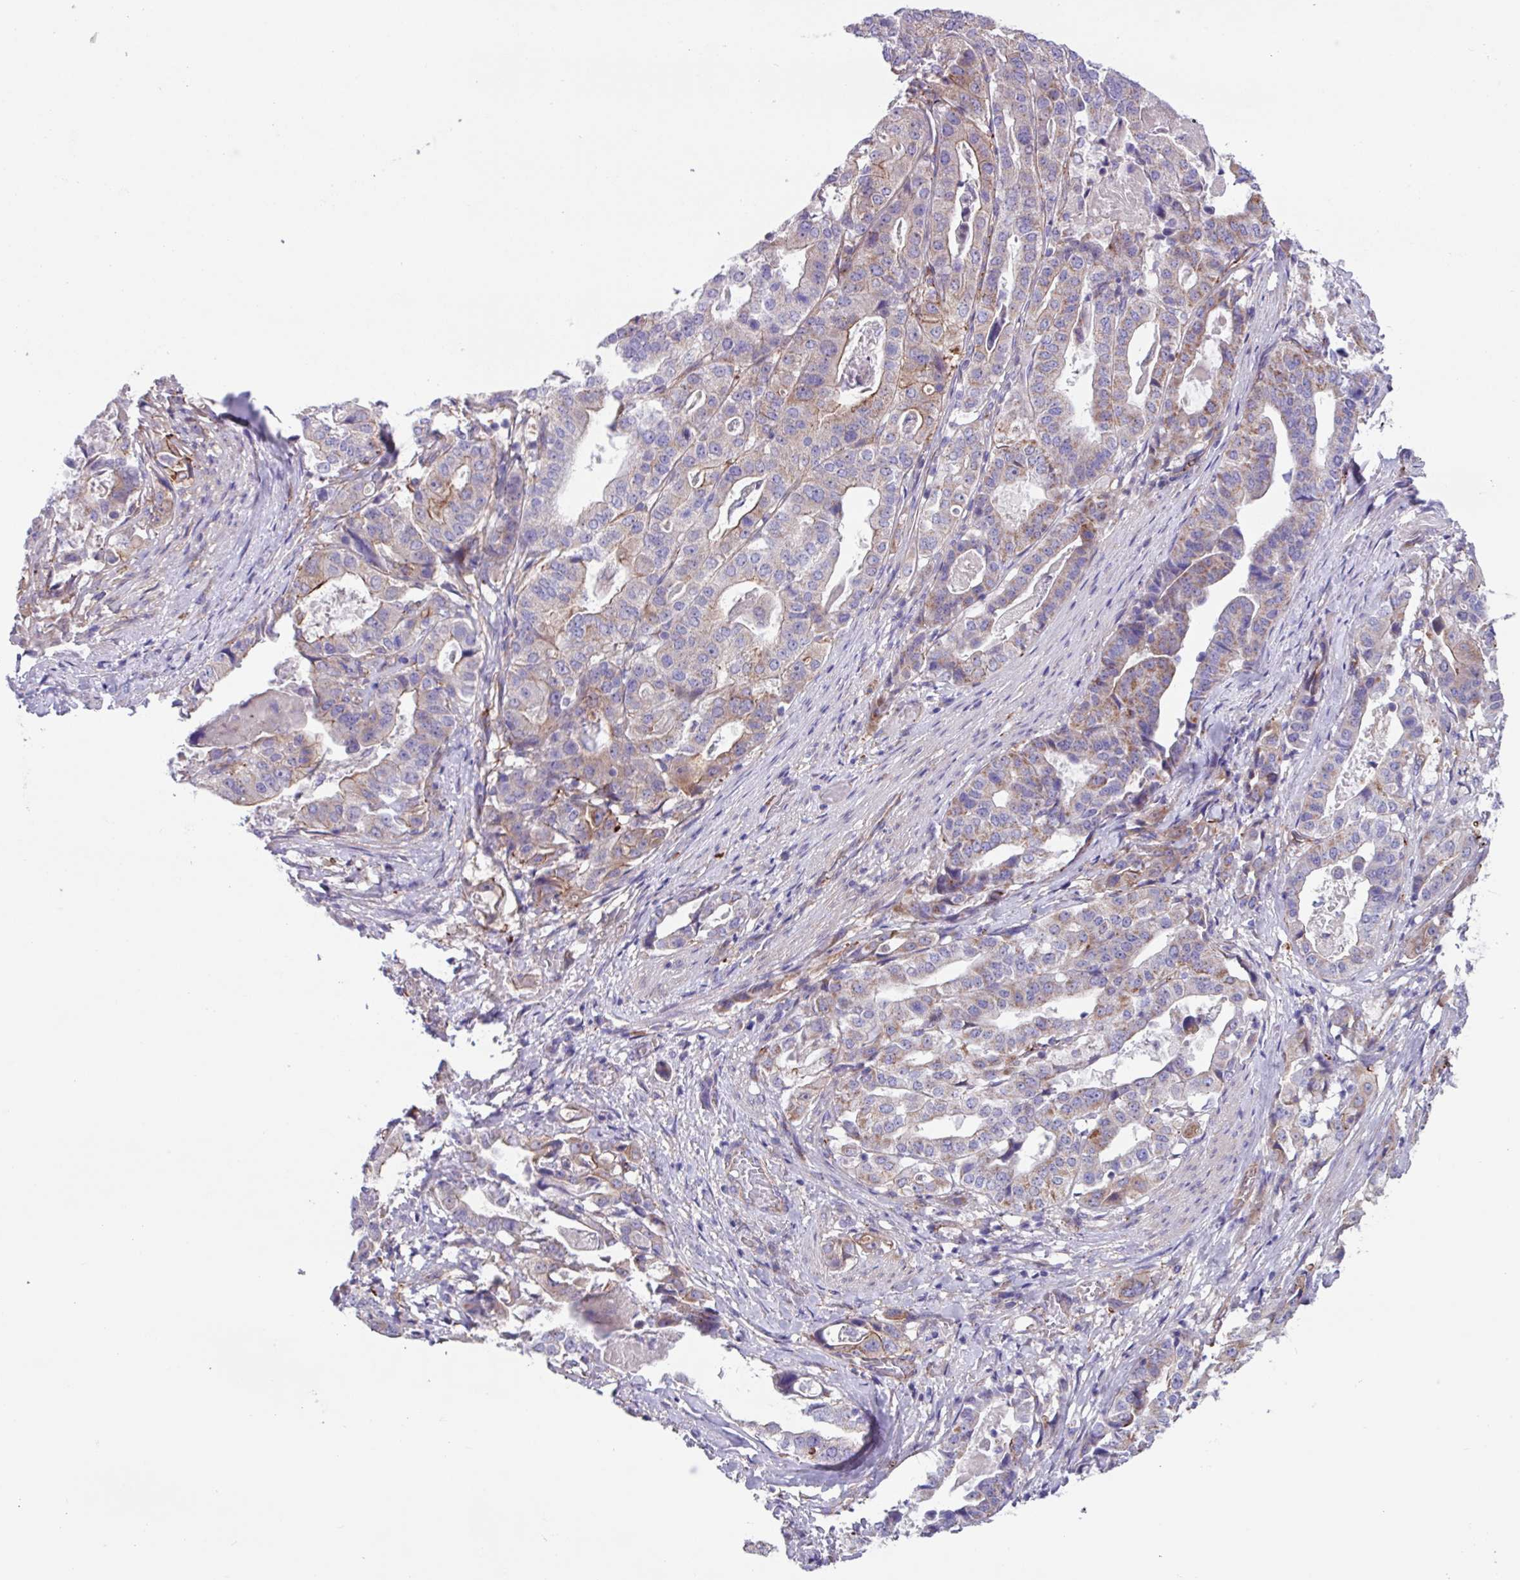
{"staining": {"intensity": "weak", "quantity": "<25%", "location": "cytoplasmic/membranous"}, "tissue": "stomach cancer", "cell_type": "Tumor cells", "image_type": "cancer", "snomed": [{"axis": "morphology", "description": "Adenocarcinoma, NOS"}, {"axis": "topography", "description": "Stomach"}], "caption": "DAB (3,3'-diaminobenzidine) immunohistochemical staining of stomach cancer displays no significant staining in tumor cells. Brightfield microscopy of IHC stained with DAB (3,3'-diaminobenzidine) (brown) and hematoxylin (blue), captured at high magnification.", "gene": "OTULIN", "patient": {"sex": "male", "age": 48}}